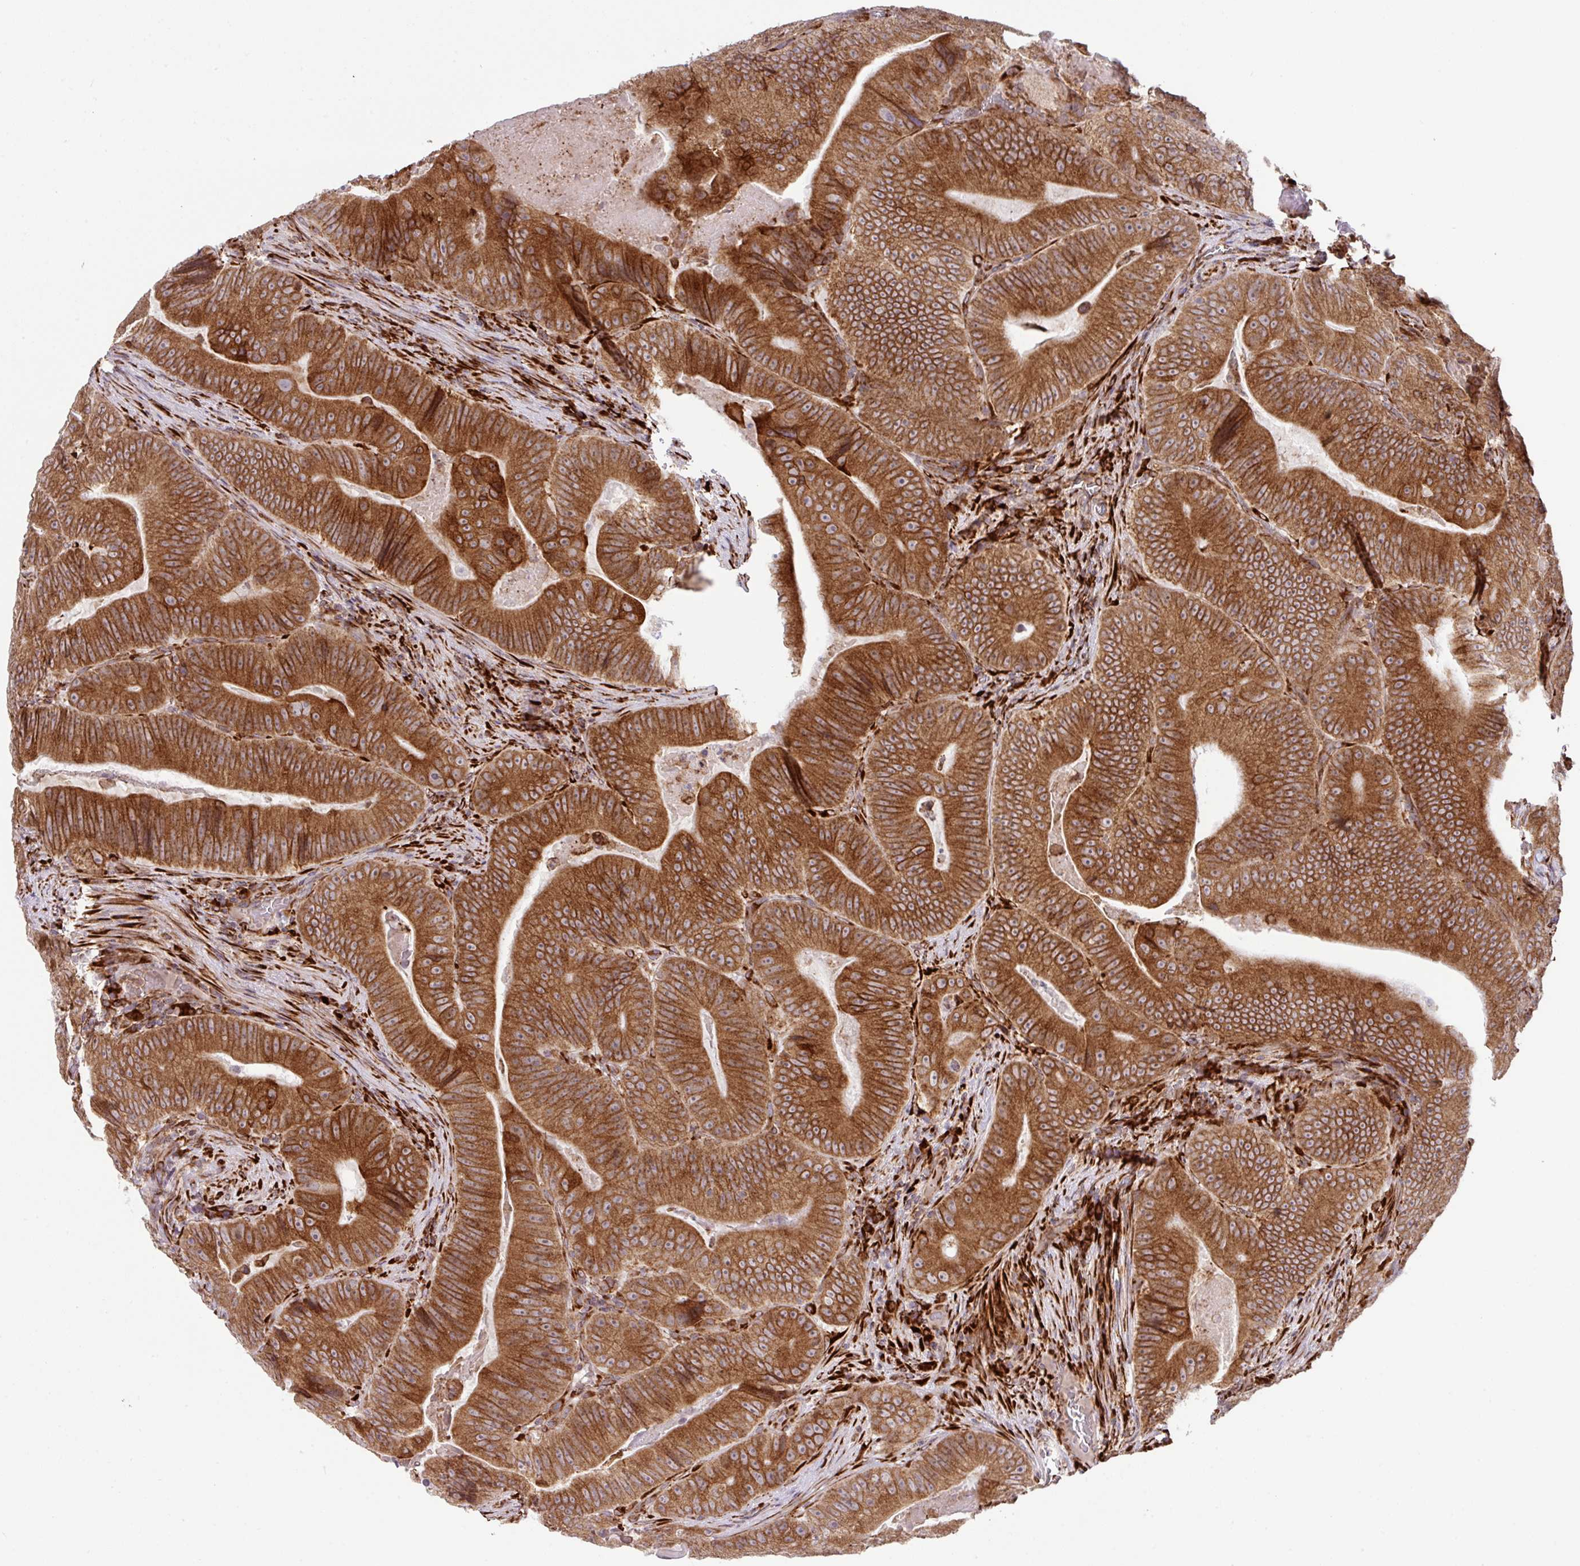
{"staining": {"intensity": "moderate", "quantity": ">75%", "location": "cytoplasmic/membranous"}, "tissue": "colorectal cancer", "cell_type": "Tumor cells", "image_type": "cancer", "snomed": [{"axis": "morphology", "description": "Adenocarcinoma, NOS"}, {"axis": "topography", "description": "Colon"}], "caption": "Moderate cytoplasmic/membranous staining is present in about >75% of tumor cells in colorectal cancer. (DAB (3,3'-diaminobenzidine) IHC with brightfield microscopy, high magnification).", "gene": "SLC39A7", "patient": {"sex": "female", "age": 86}}